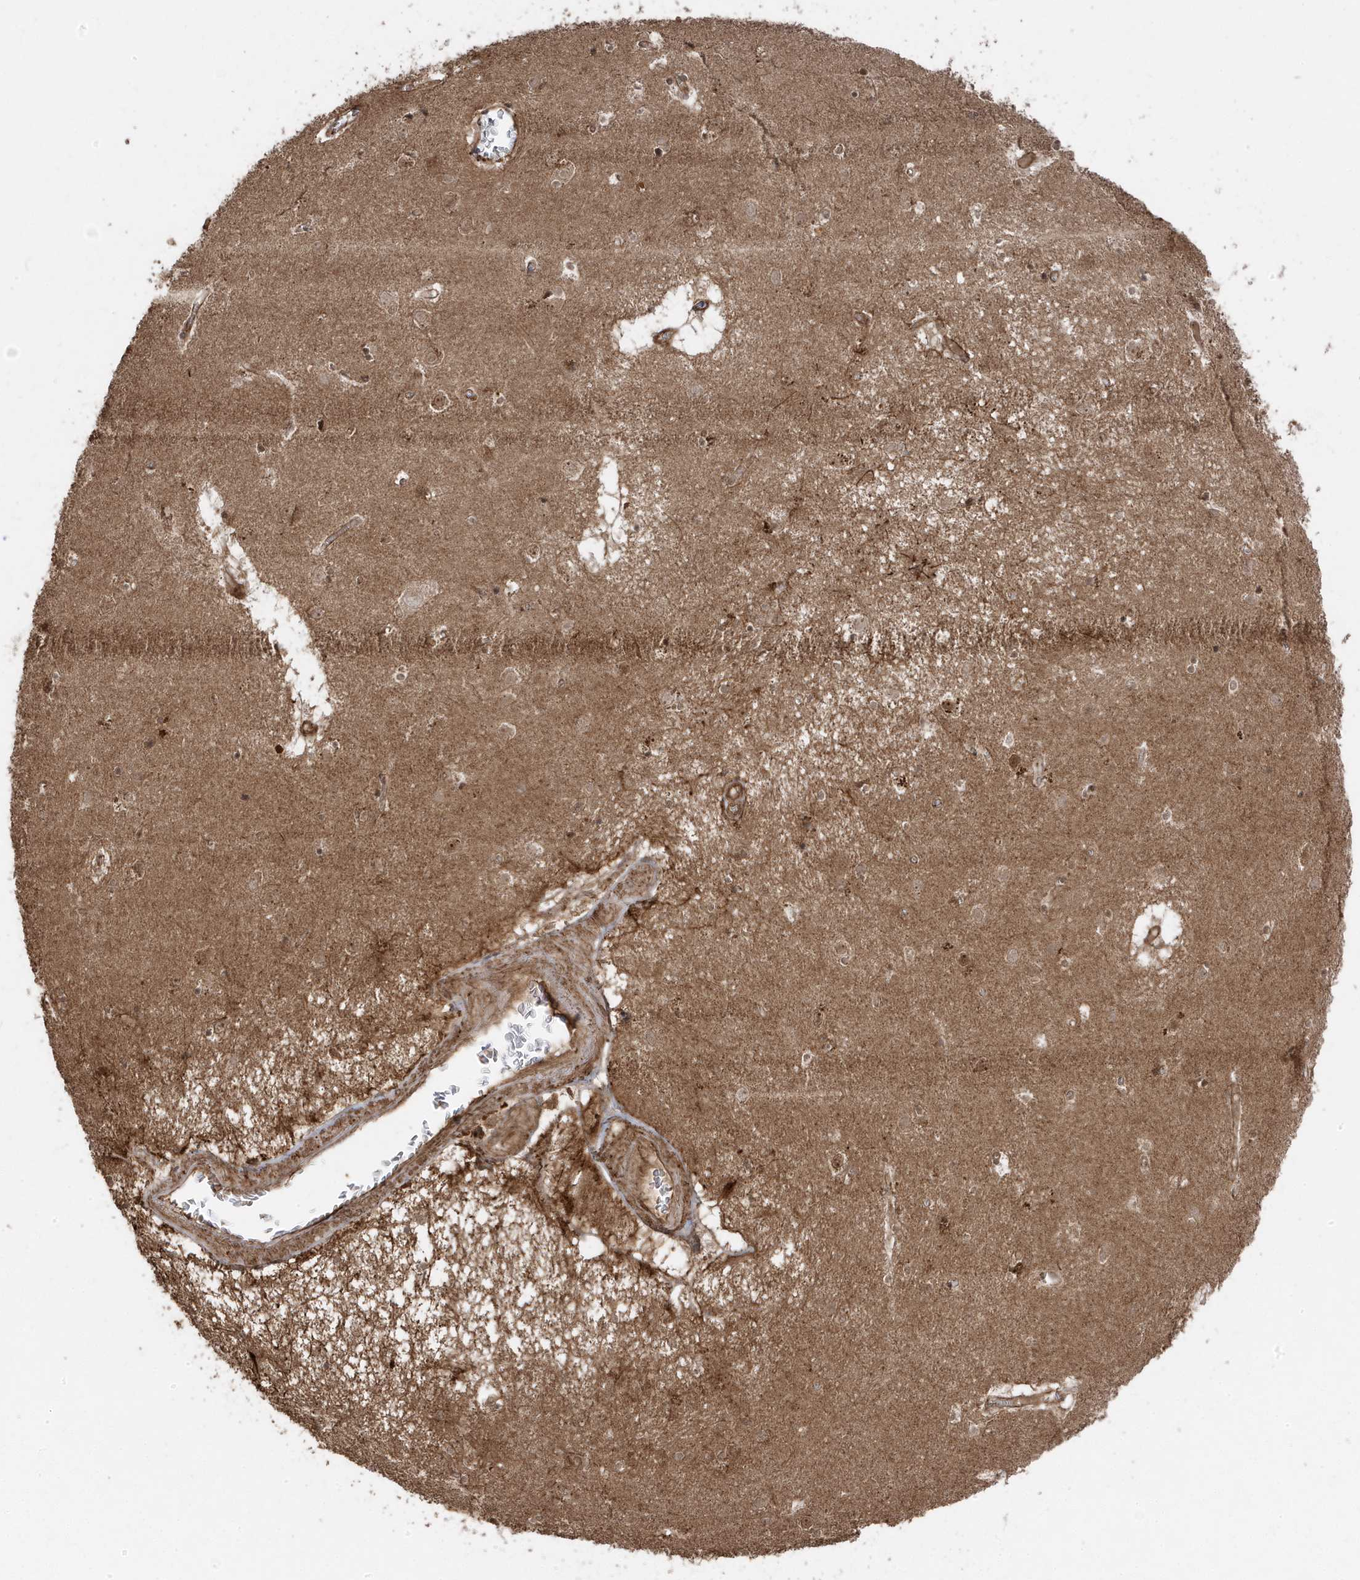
{"staining": {"intensity": "moderate", "quantity": "<25%", "location": "cytoplasmic/membranous"}, "tissue": "caudate", "cell_type": "Glial cells", "image_type": "normal", "snomed": [{"axis": "morphology", "description": "Normal tissue, NOS"}, {"axis": "topography", "description": "Lateral ventricle wall"}], "caption": "Unremarkable caudate reveals moderate cytoplasmic/membranous staining in about <25% of glial cells.", "gene": "ASAP1", "patient": {"sex": "male", "age": 70}}